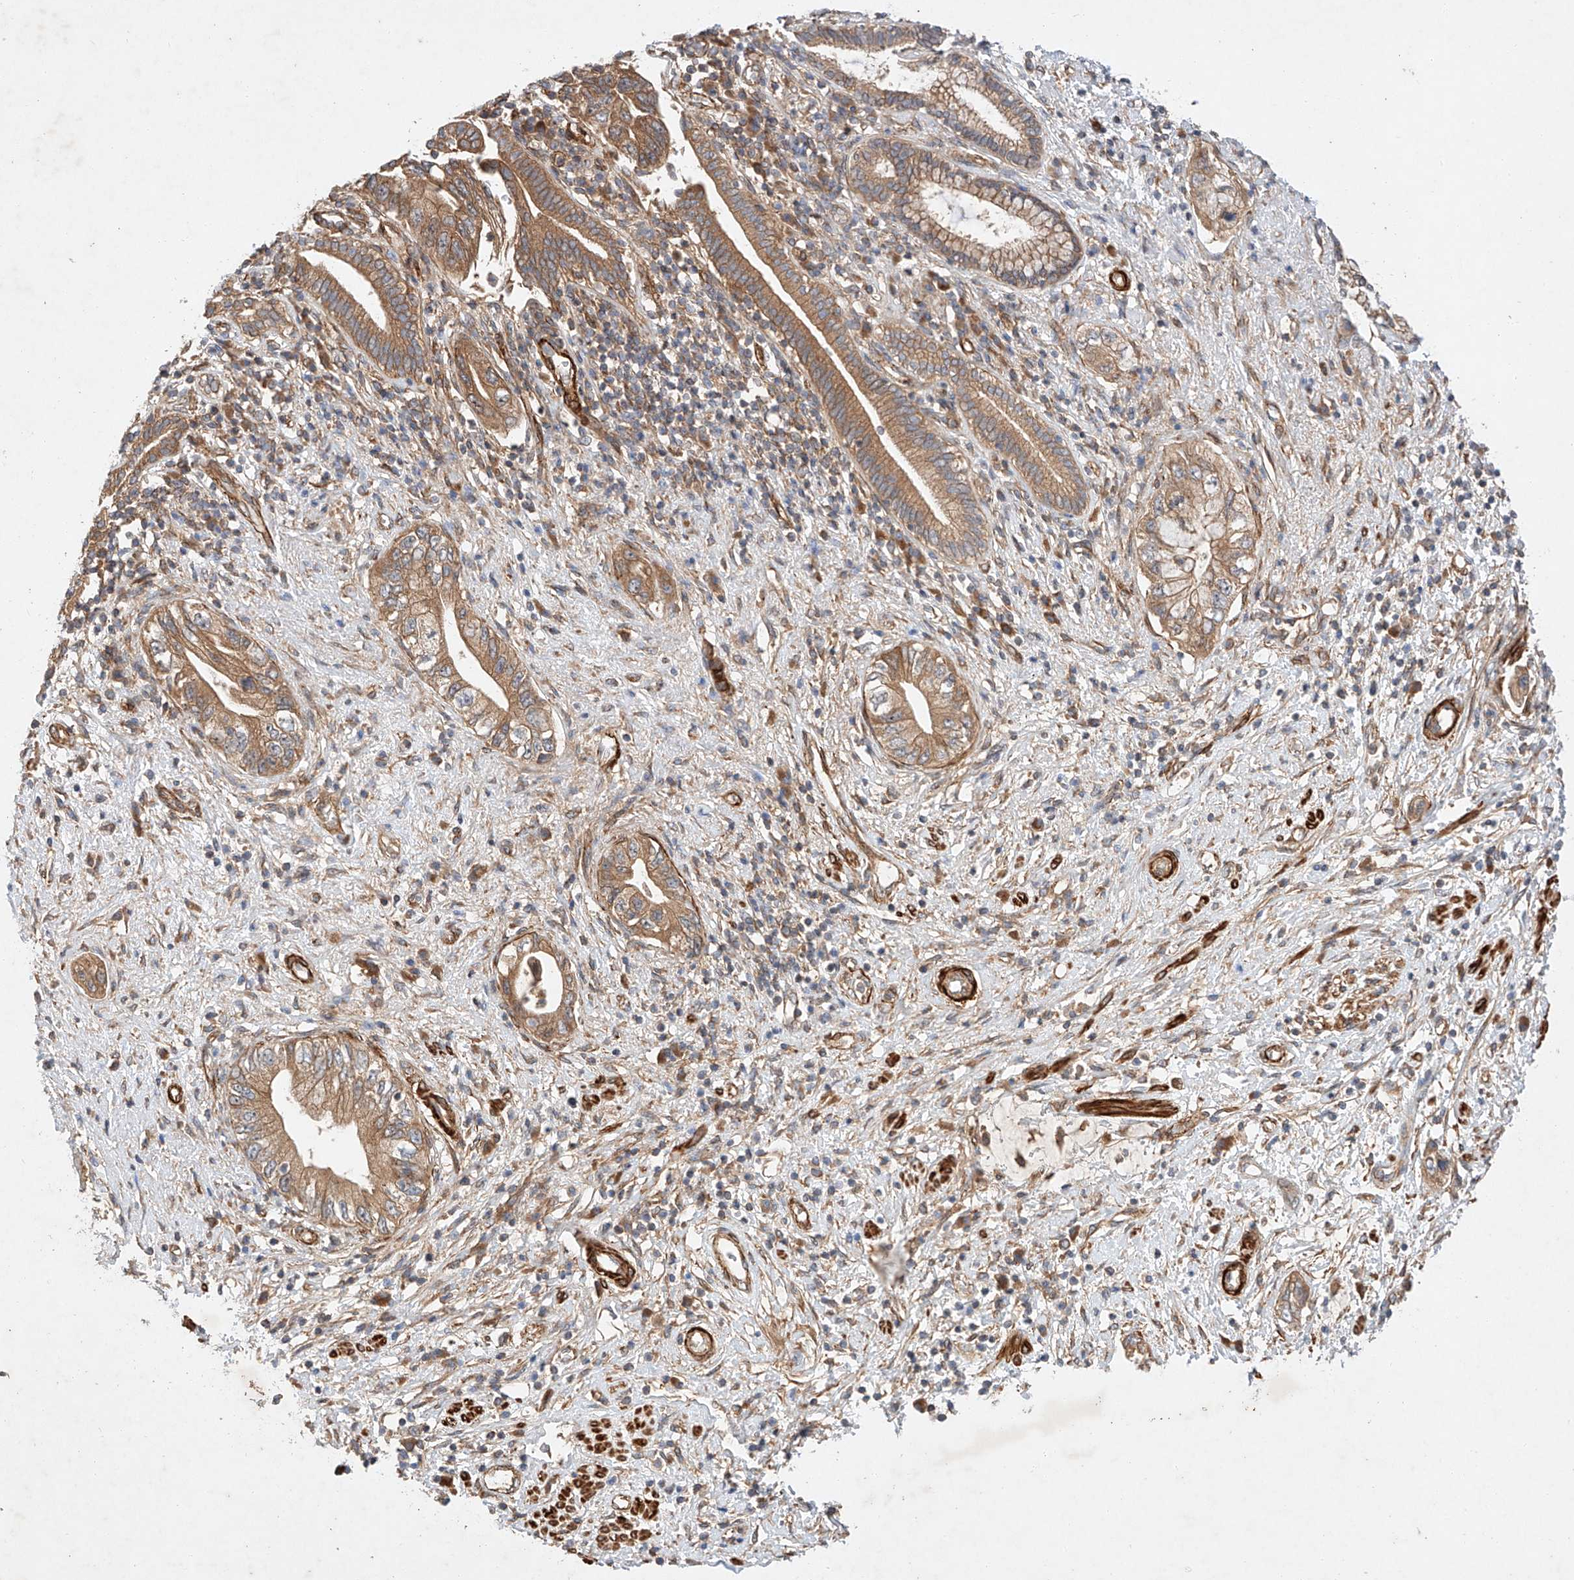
{"staining": {"intensity": "moderate", "quantity": ">75%", "location": "cytoplasmic/membranous"}, "tissue": "pancreatic cancer", "cell_type": "Tumor cells", "image_type": "cancer", "snomed": [{"axis": "morphology", "description": "Adenocarcinoma, NOS"}, {"axis": "topography", "description": "Pancreas"}], "caption": "Tumor cells show medium levels of moderate cytoplasmic/membranous expression in about >75% of cells in adenocarcinoma (pancreatic).", "gene": "RAB23", "patient": {"sex": "female", "age": 73}}